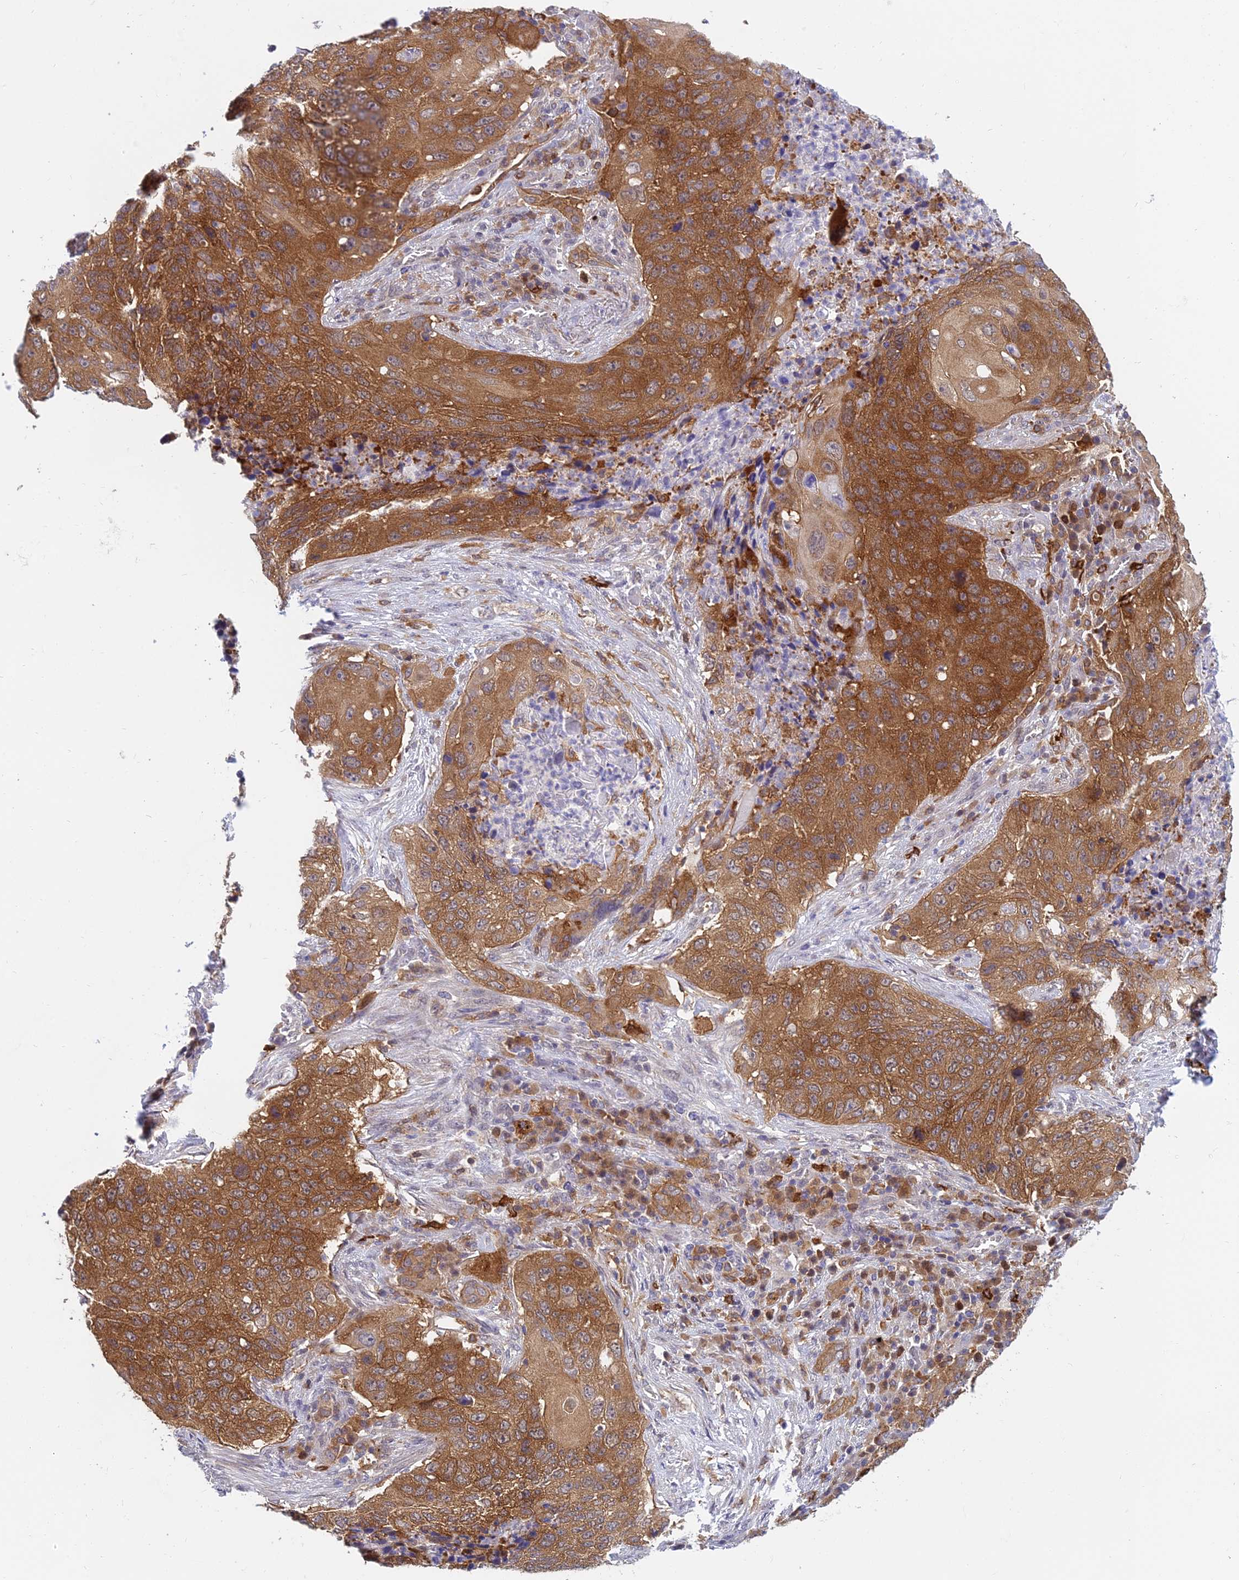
{"staining": {"intensity": "strong", "quantity": "25%-75%", "location": "cytoplasmic/membranous"}, "tissue": "lung cancer", "cell_type": "Tumor cells", "image_type": "cancer", "snomed": [{"axis": "morphology", "description": "Squamous cell carcinoma, NOS"}, {"axis": "topography", "description": "Lung"}], "caption": "Immunohistochemical staining of human lung cancer (squamous cell carcinoma) shows high levels of strong cytoplasmic/membranous protein expression in approximately 25%-75% of tumor cells.", "gene": "UBE2G1", "patient": {"sex": "female", "age": 63}}